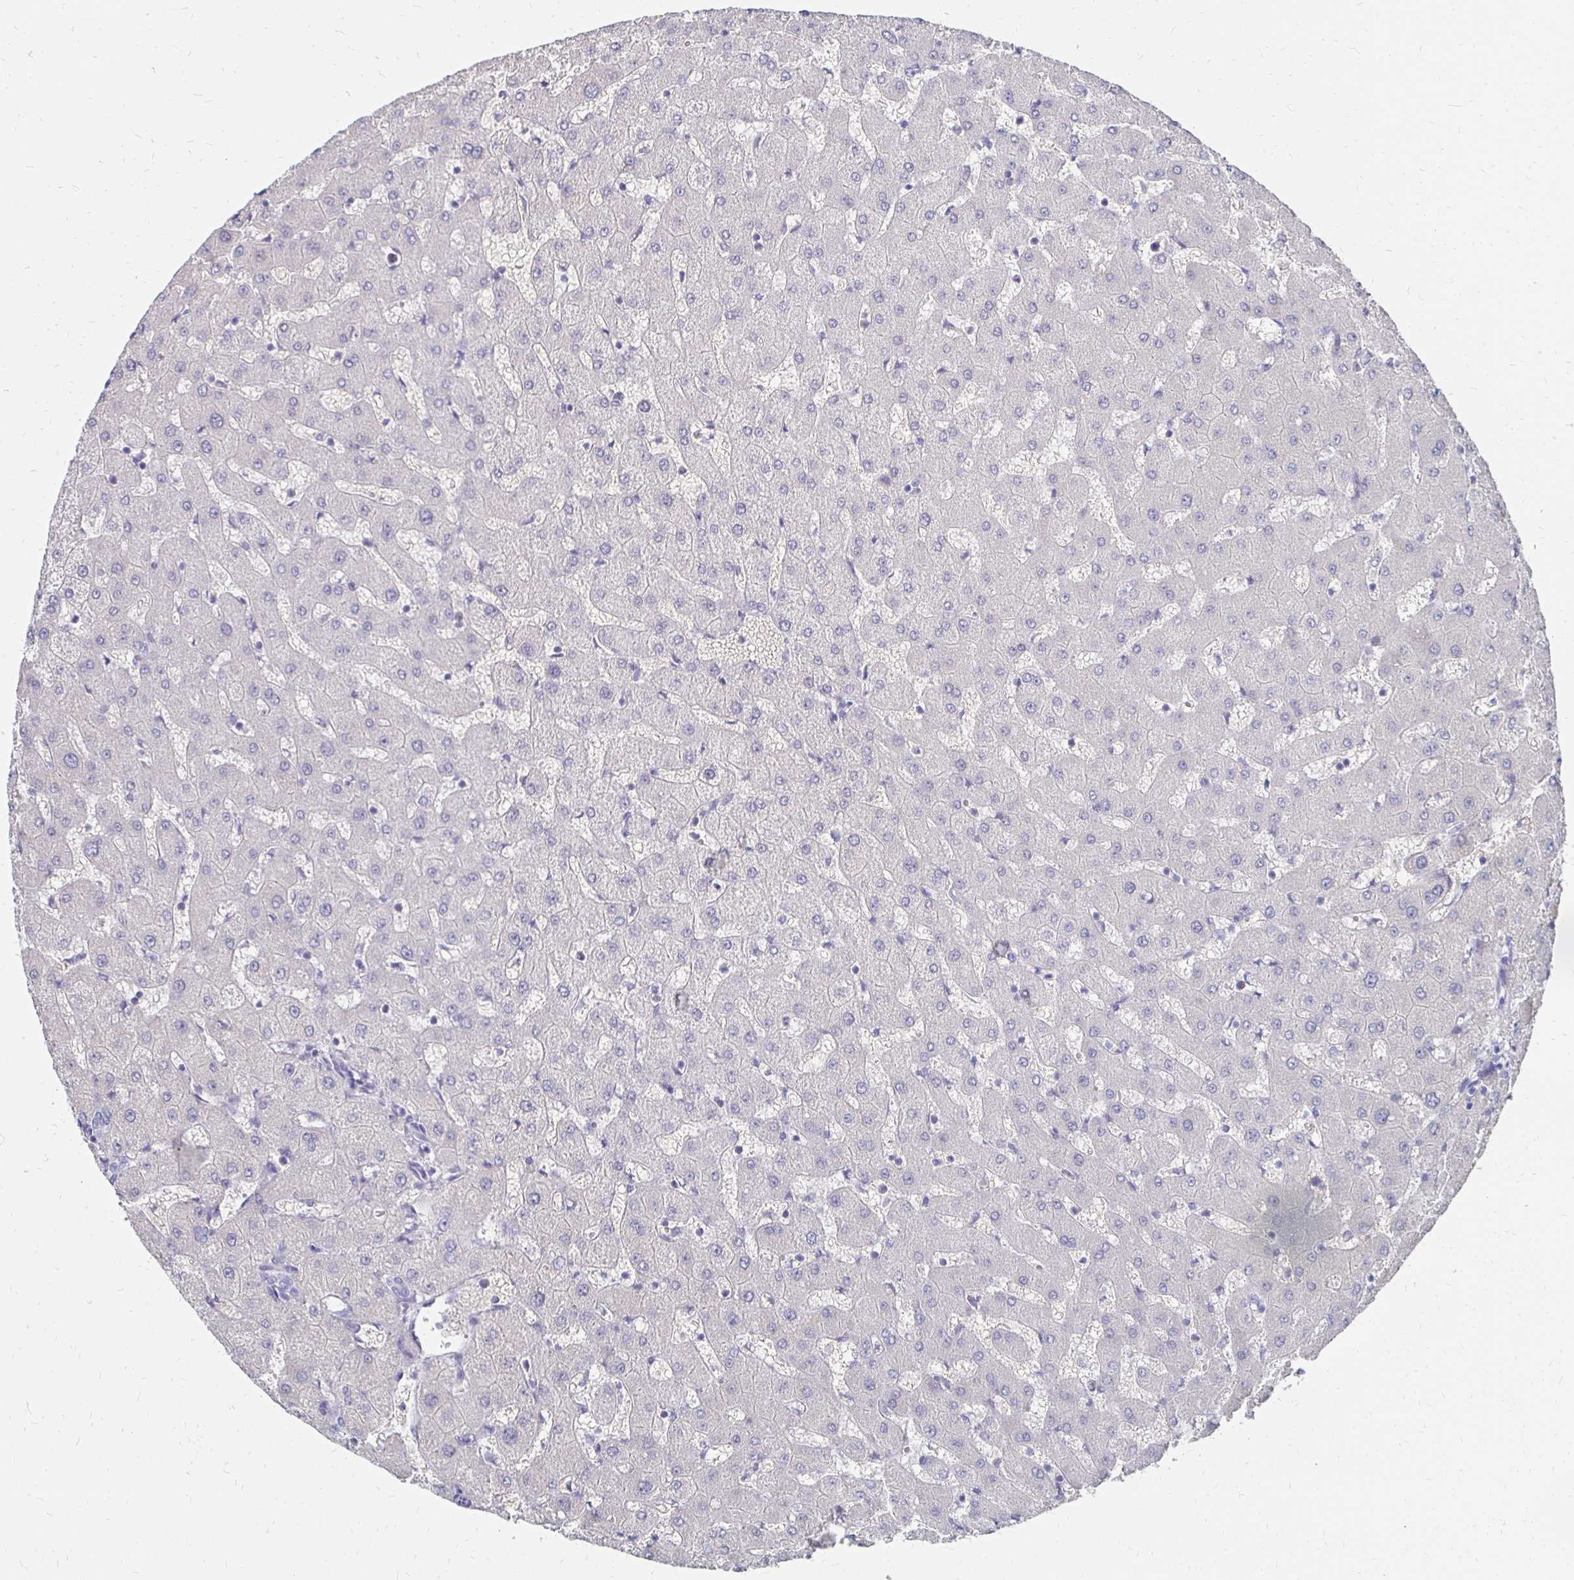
{"staining": {"intensity": "negative", "quantity": "none", "location": "none"}, "tissue": "liver", "cell_type": "Cholangiocytes", "image_type": "normal", "snomed": [{"axis": "morphology", "description": "Normal tissue, NOS"}, {"axis": "topography", "description": "Liver"}], "caption": "An image of liver stained for a protein demonstrates no brown staining in cholangiocytes. Nuclei are stained in blue.", "gene": "SYCP3", "patient": {"sex": "female", "age": 63}}